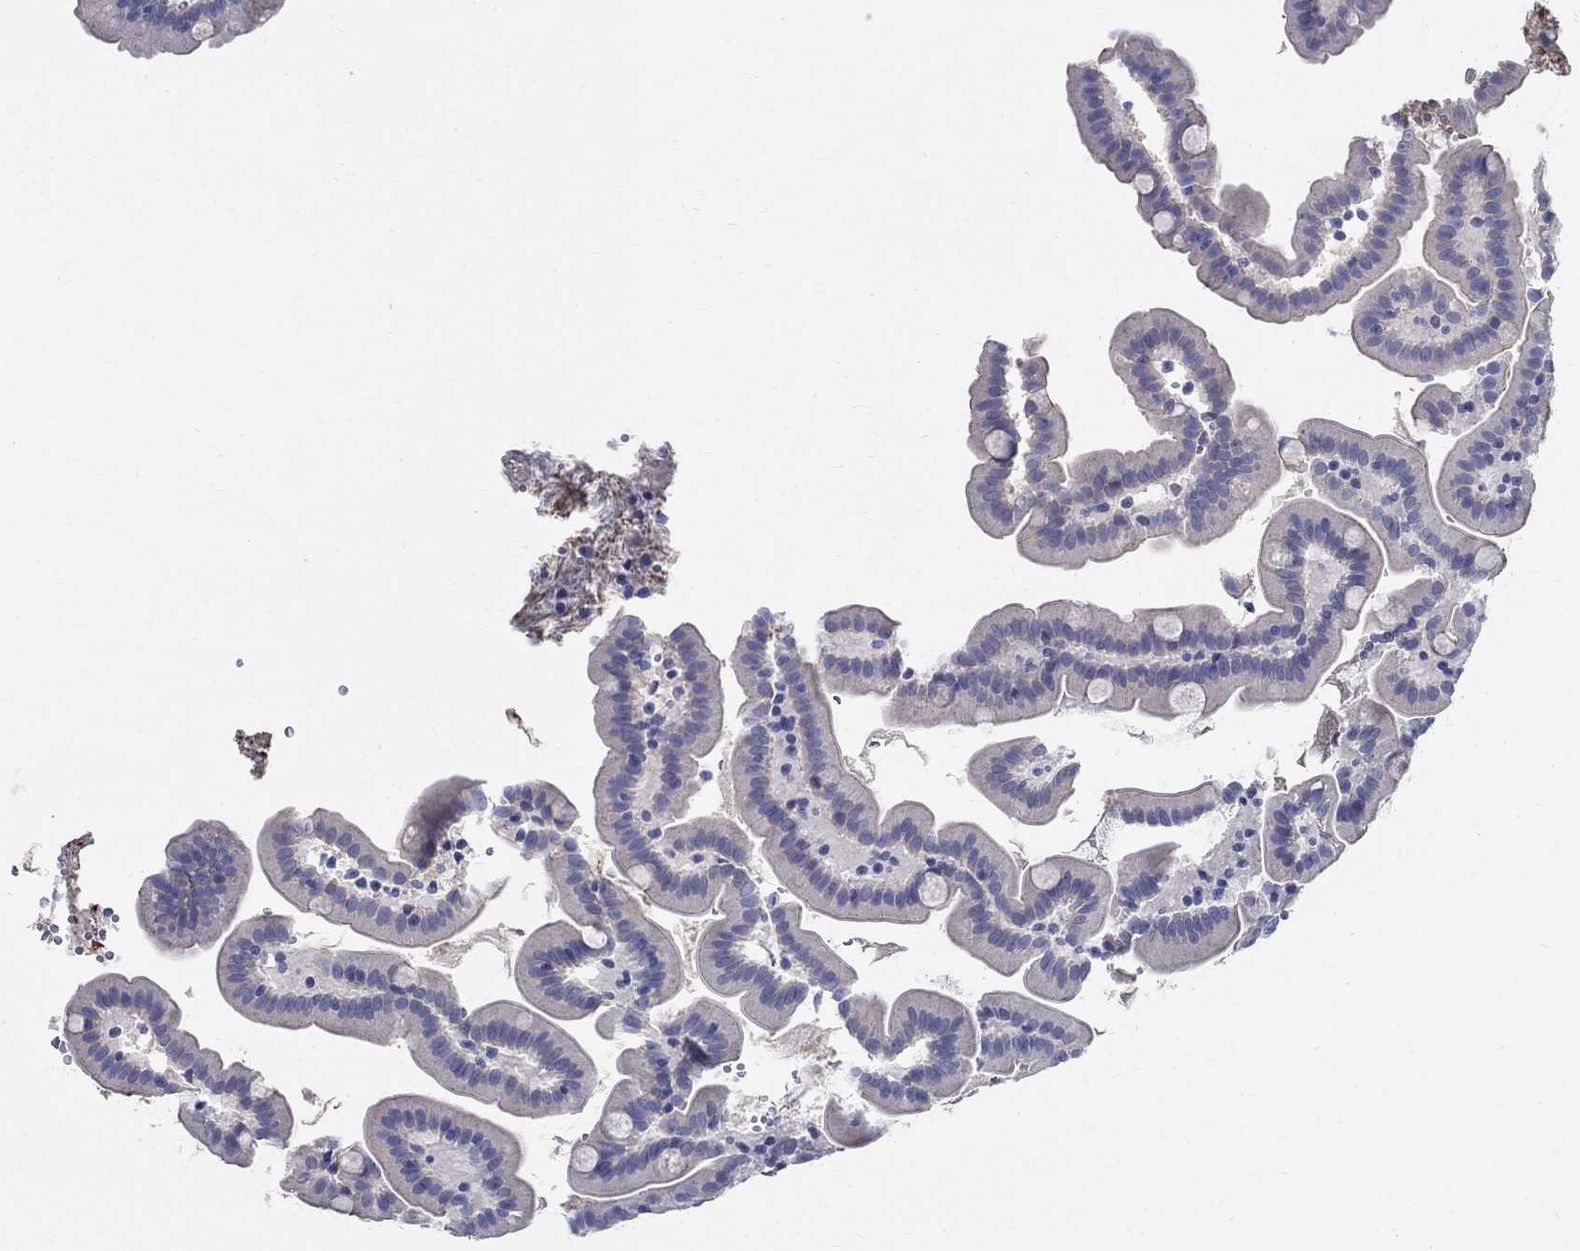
{"staining": {"intensity": "negative", "quantity": "none", "location": "none"}, "tissue": "small intestine", "cell_type": "Glandular cells", "image_type": "normal", "snomed": [{"axis": "morphology", "description": "Normal tissue, NOS"}, {"axis": "topography", "description": "Small intestine"}], "caption": "Immunohistochemistry (IHC) photomicrograph of unremarkable small intestine stained for a protein (brown), which exhibits no expression in glandular cells. (DAB immunohistochemistry, high magnification).", "gene": "SOX2", "patient": {"sex": "female", "age": 44}}